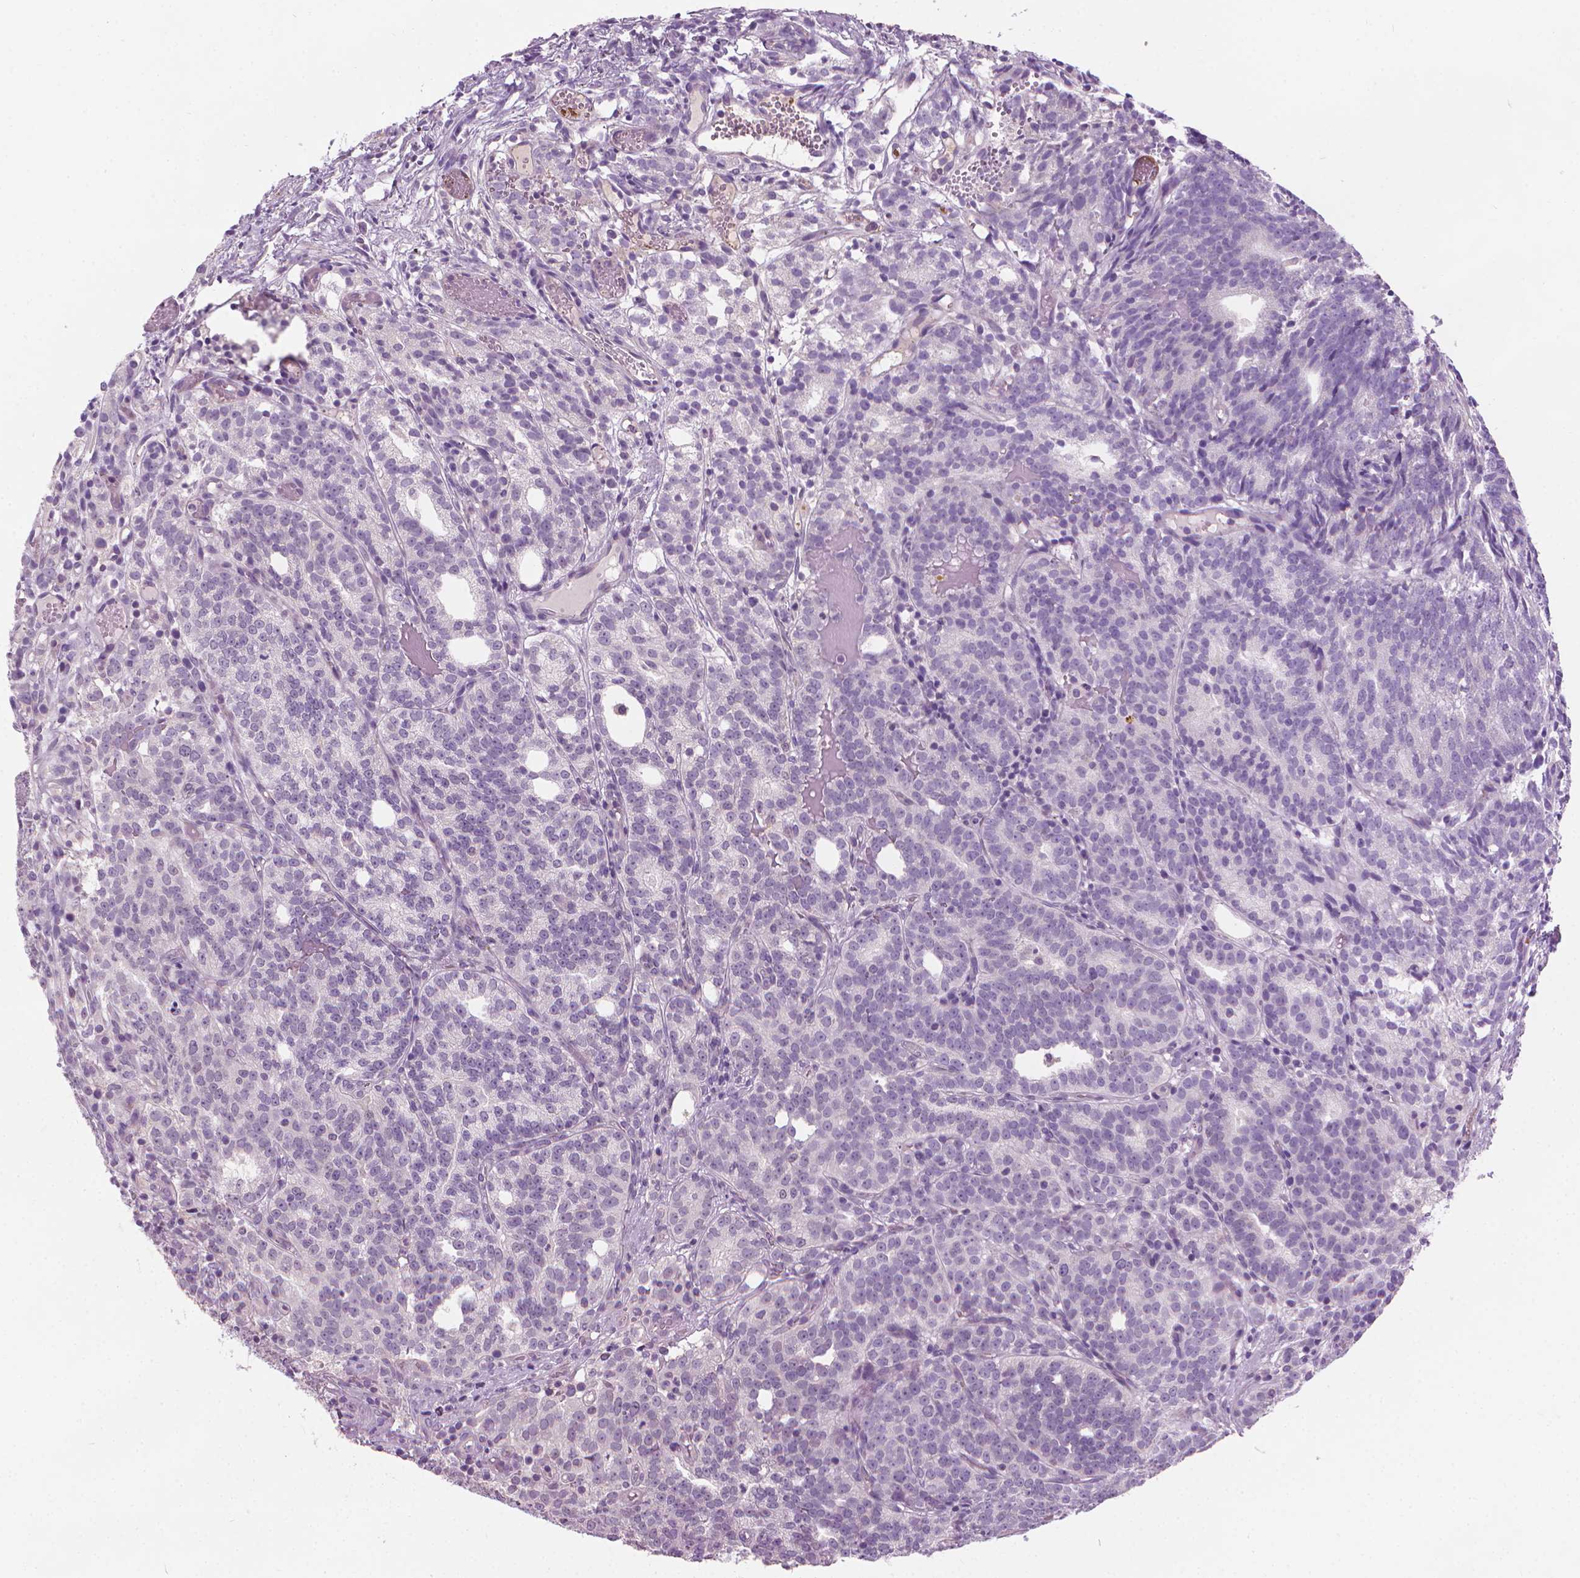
{"staining": {"intensity": "negative", "quantity": "none", "location": "none"}, "tissue": "prostate cancer", "cell_type": "Tumor cells", "image_type": "cancer", "snomed": [{"axis": "morphology", "description": "Adenocarcinoma, High grade"}, {"axis": "topography", "description": "Prostate"}], "caption": "DAB immunohistochemical staining of prostate cancer (adenocarcinoma (high-grade)) demonstrates no significant positivity in tumor cells.", "gene": "CFAP126", "patient": {"sex": "male", "age": 53}}